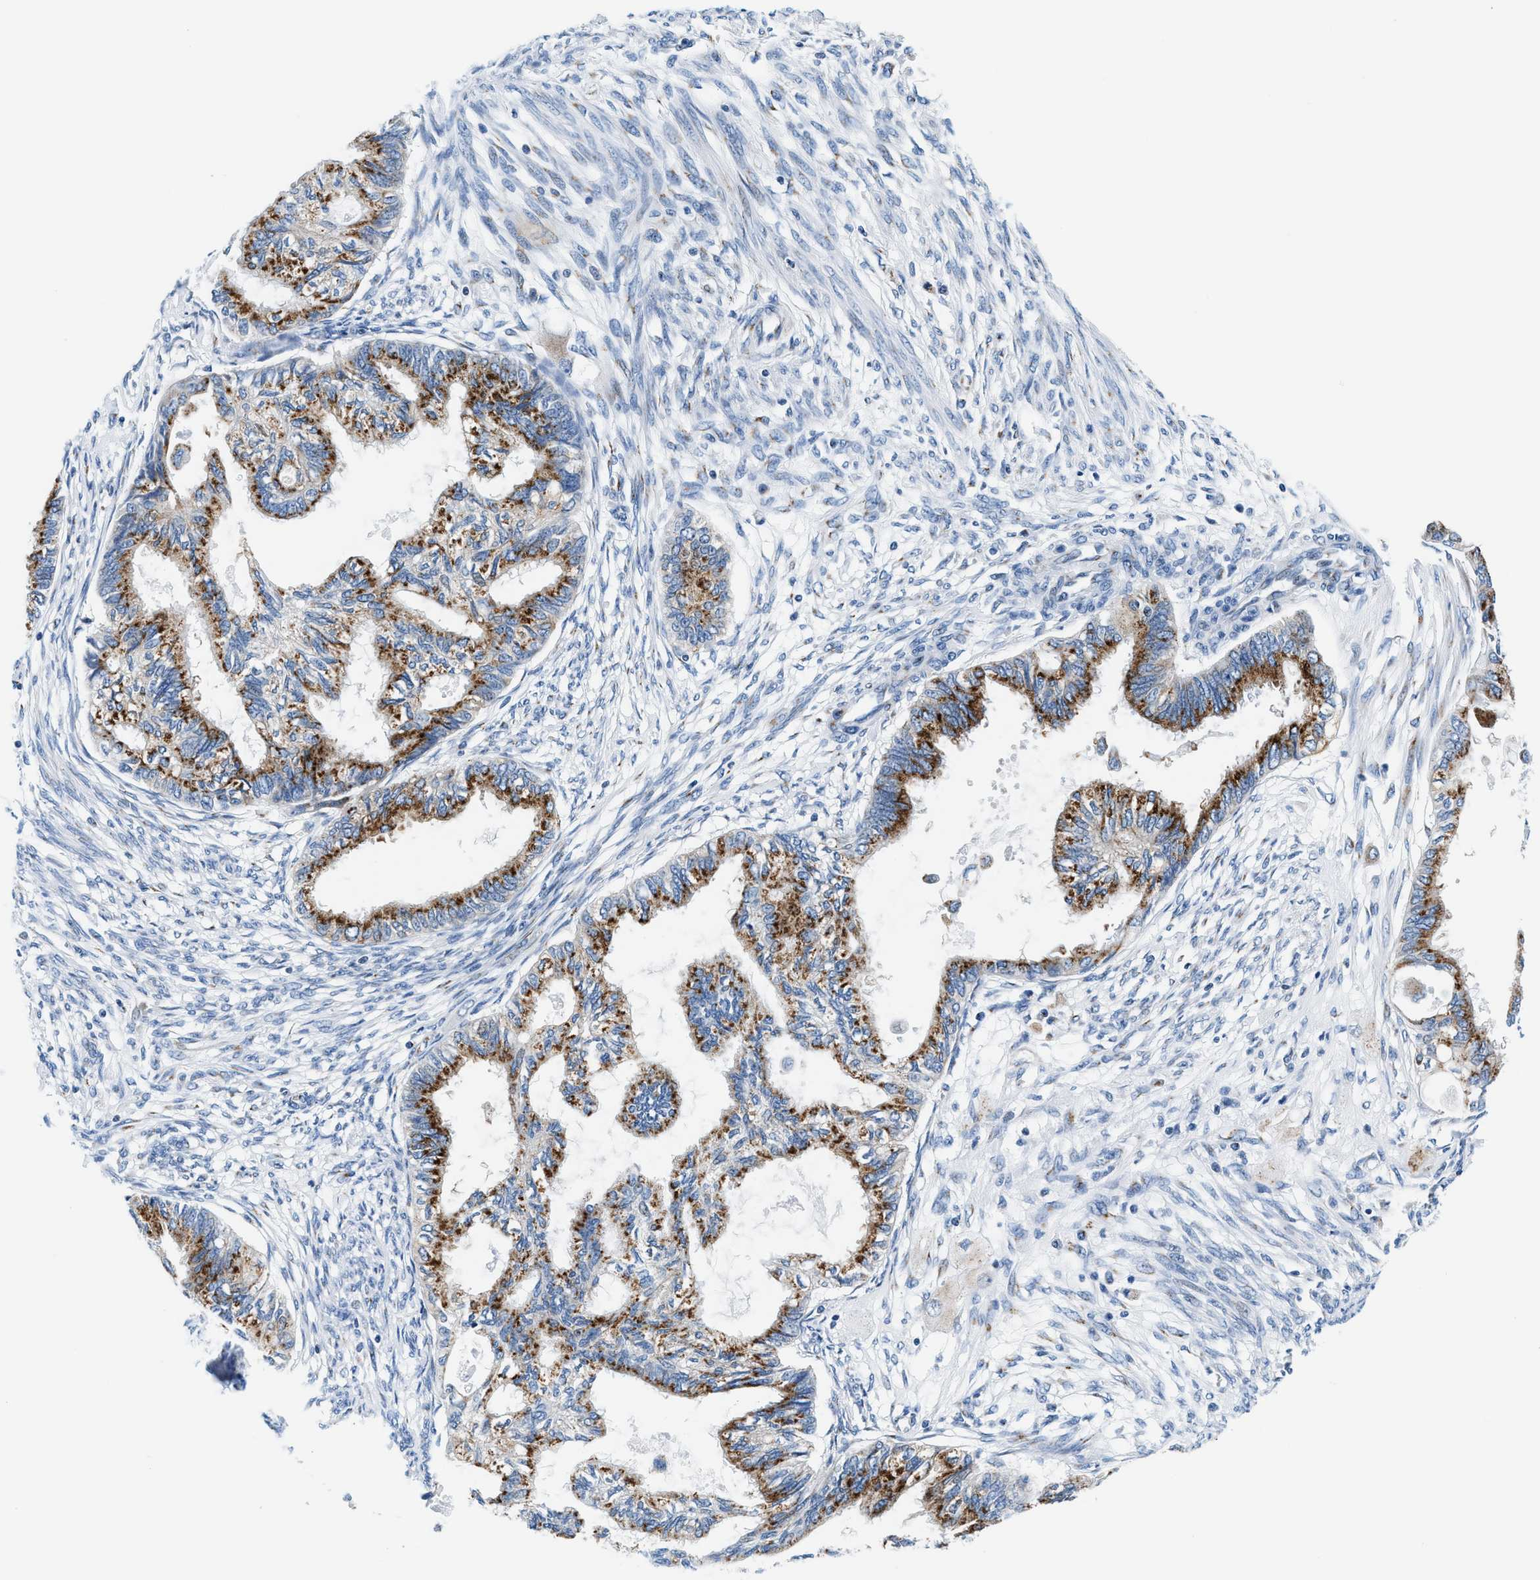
{"staining": {"intensity": "strong", "quantity": ">75%", "location": "cytoplasmic/membranous"}, "tissue": "cervical cancer", "cell_type": "Tumor cells", "image_type": "cancer", "snomed": [{"axis": "morphology", "description": "Normal tissue, NOS"}, {"axis": "morphology", "description": "Adenocarcinoma, NOS"}, {"axis": "topography", "description": "Cervix"}, {"axis": "topography", "description": "Endometrium"}], "caption": "The immunohistochemical stain labels strong cytoplasmic/membranous staining in tumor cells of cervical cancer (adenocarcinoma) tissue.", "gene": "VPS53", "patient": {"sex": "female", "age": 86}}